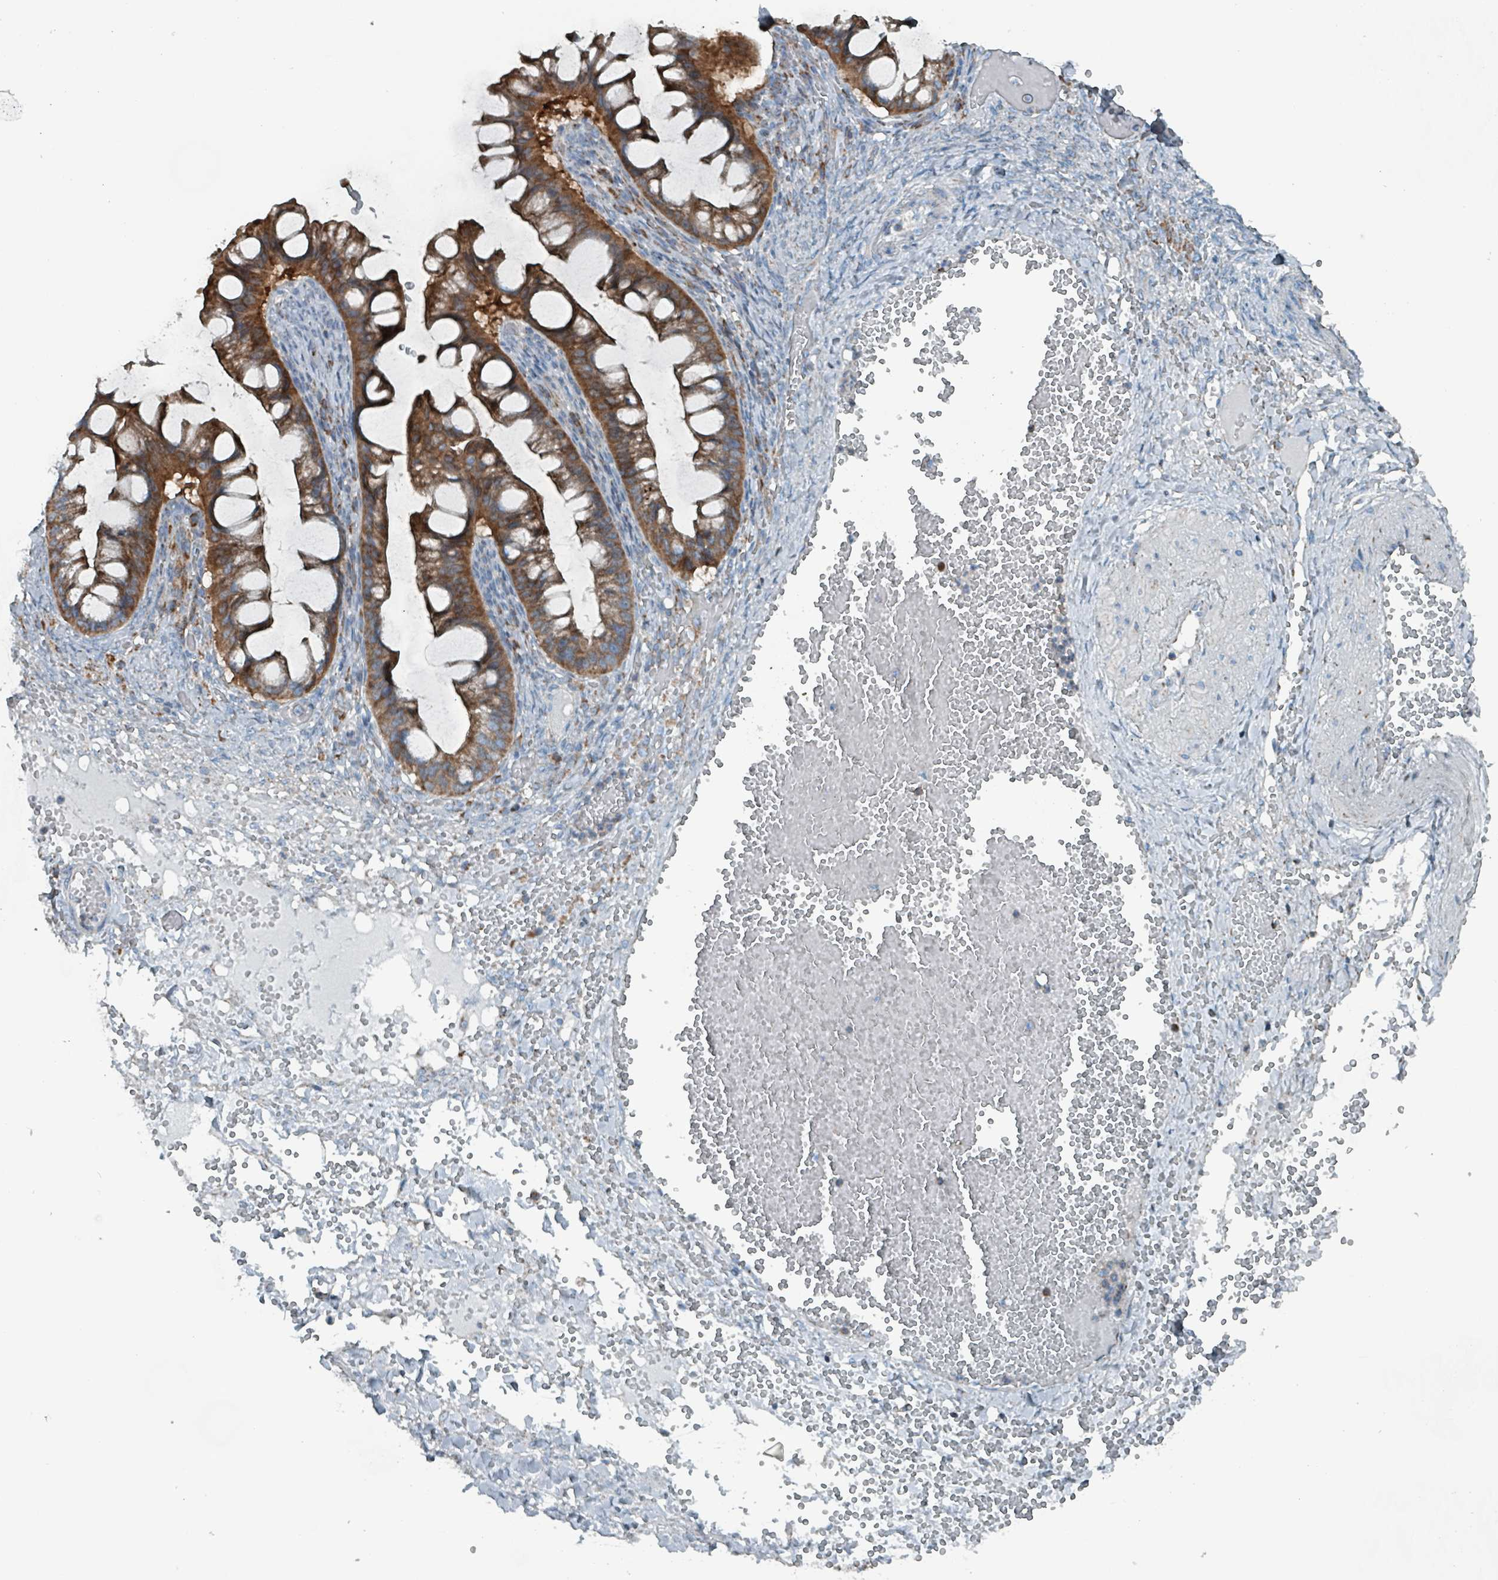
{"staining": {"intensity": "moderate", "quantity": ">75%", "location": "cytoplasmic/membranous"}, "tissue": "ovarian cancer", "cell_type": "Tumor cells", "image_type": "cancer", "snomed": [{"axis": "morphology", "description": "Cystadenocarcinoma, mucinous, NOS"}, {"axis": "topography", "description": "Ovary"}], "caption": "Immunohistochemistry micrograph of mucinous cystadenocarcinoma (ovarian) stained for a protein (brown), which displays medium levels of moderate cytoplasmic/membranous staining in approximately >75% of tumor cells.", "gene": "ABHD18", "patient": {"sex": "female", "age": 73}}